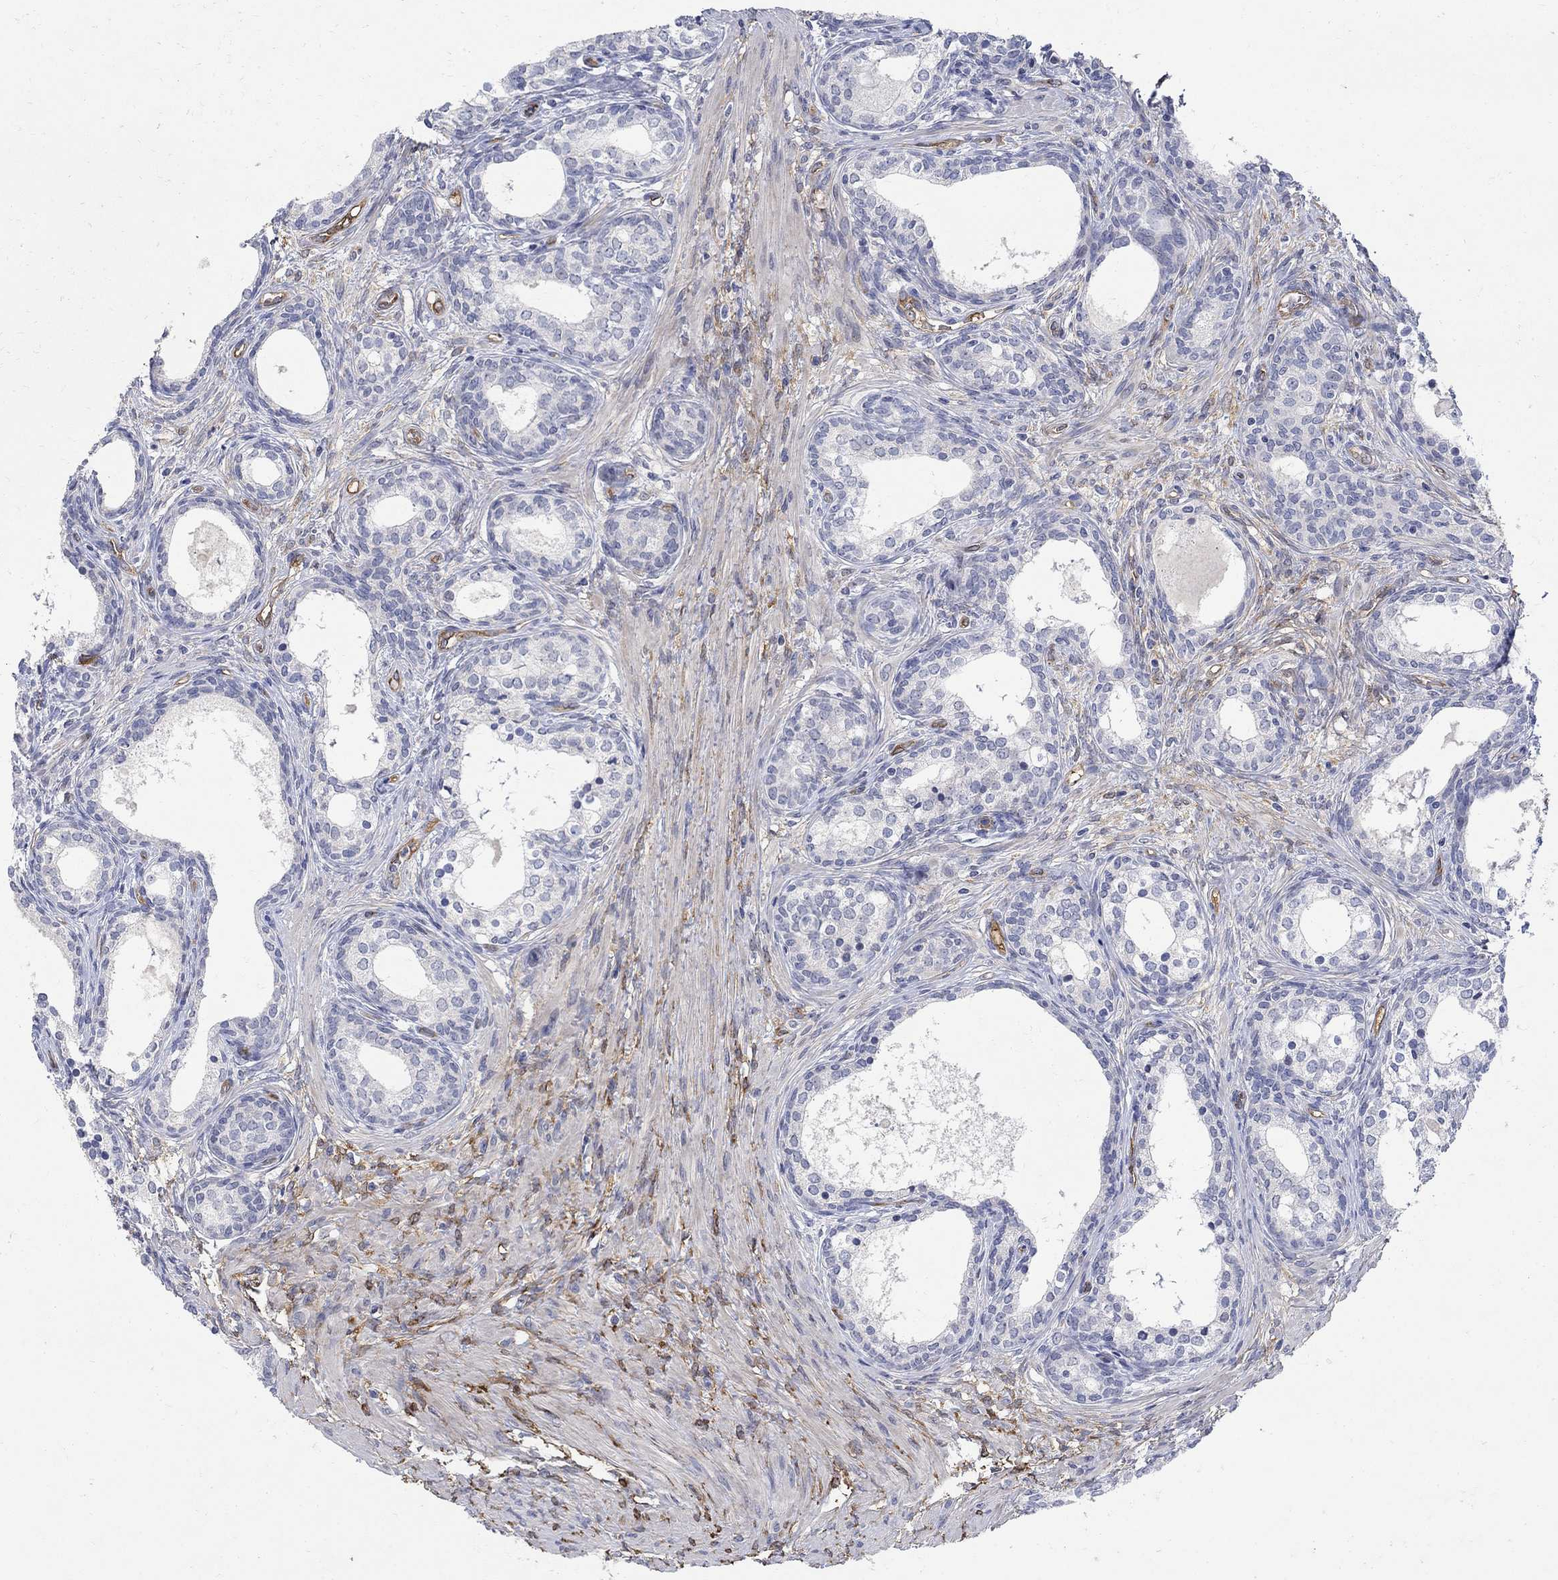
{"staining": {"intensity": "negative", "quantity": "none", "location": "none"}, "tissue": "prostate cancer", "cell_type": "Tumor cells", "image_type": "cancer", "snomed": [{"axis": "morphology", "description": "Adenocarcinoma, NOS"}, {"axis": "morphology", "description": "Adenocarcinoma, High grade"}, {"axis": "topography", "description": "Prostate"}], "caption": "Prostate adenocarcinoma was stained to show a protein in brown. There is no significant staining in tumor cells.", "gene": "TGM2", "patient": {"sex": "male", "age": 61}}